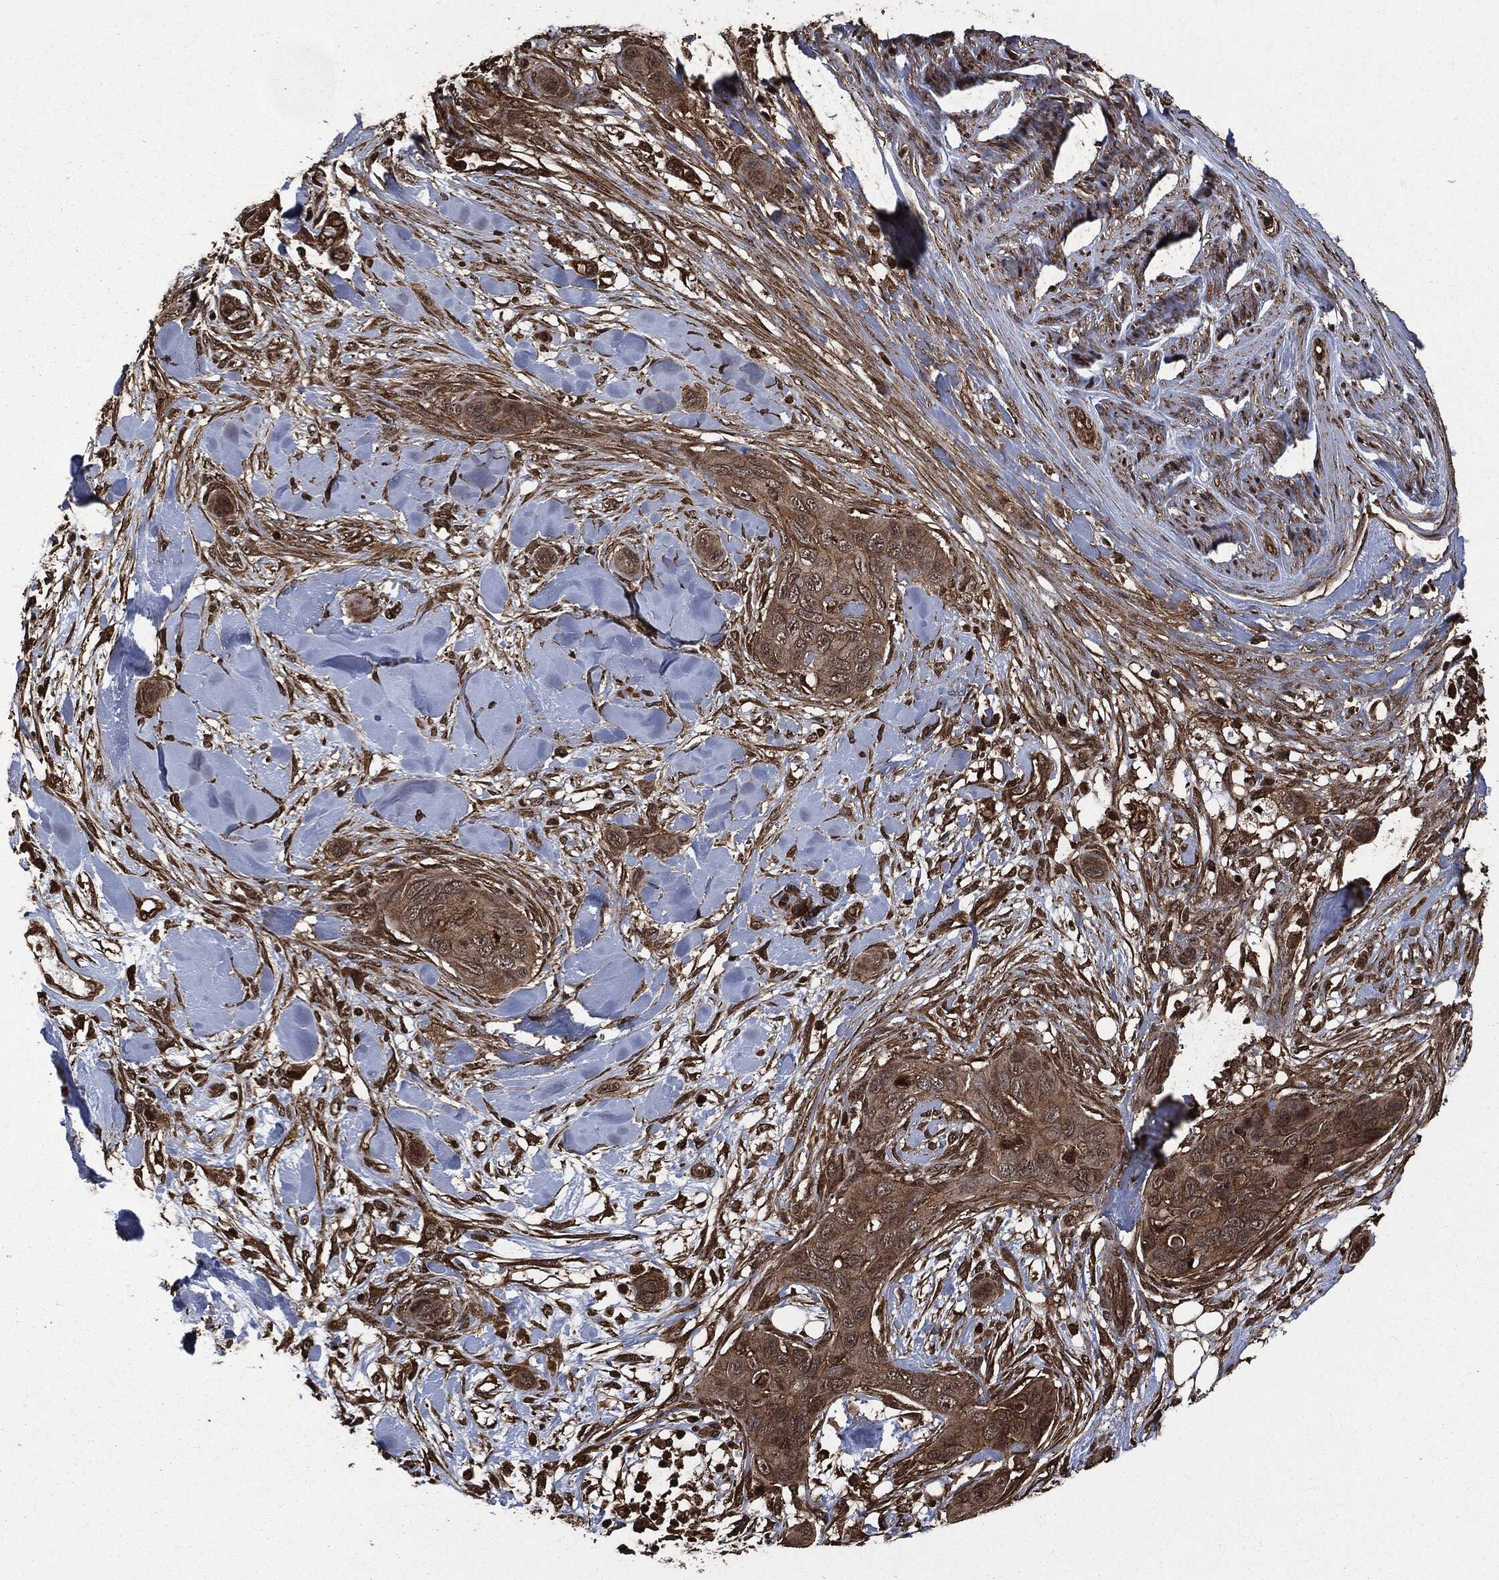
{"staining": {"intensity": "moderate", "quantity": ">75%", "location": "cytoplasmic/membranous"}, "tissue": "skin cancer", "cell_type": "Tumor cells", "image_type": "cancer", "snomed": [{"axis": "morphology", "description": "Squamous cell carcinoma, NOS"}, {"axis": "topography", "description": "Skin"}], "caption": "Immunohistochemistry (IHC) image of human skin cancer stained for a protein (brown), which shows medium levels of moderate cytoplasmic/membranous expression in approximately >75% of tumor cells.", "gene": "HRAS", "patient": {"sex": "male", "age": 78}}